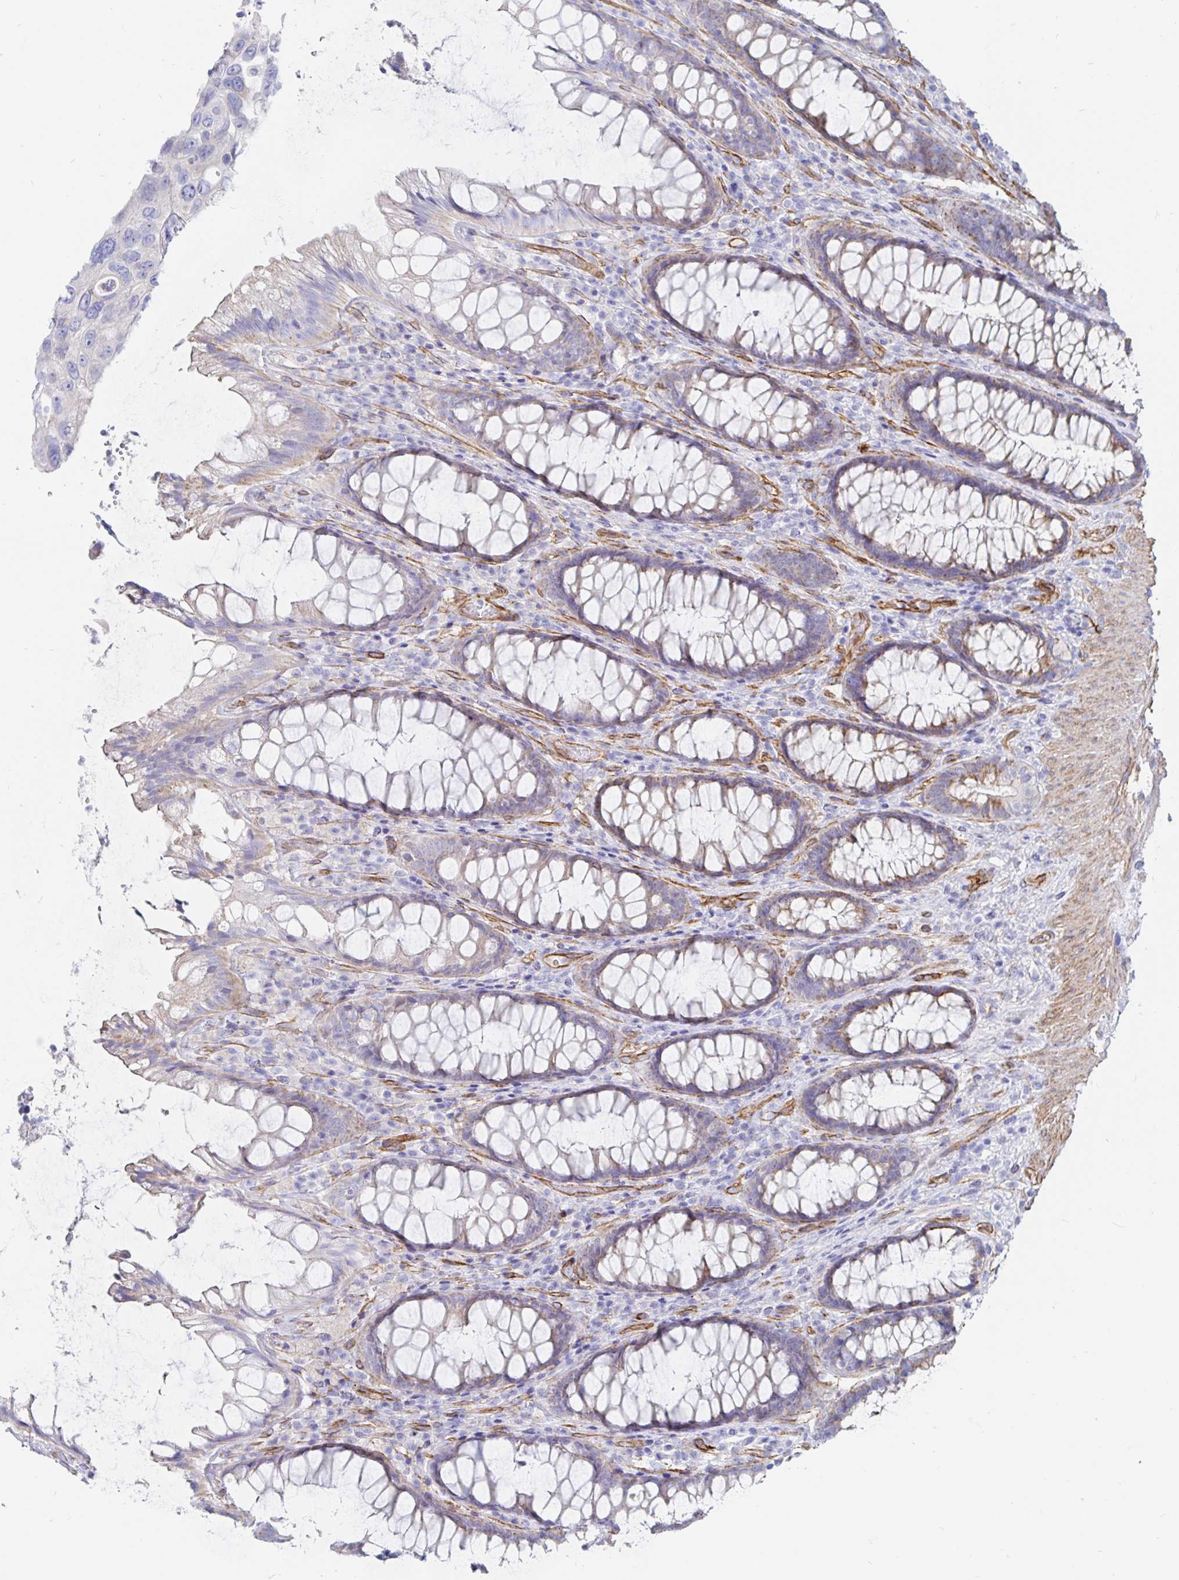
{"staining": {"intensity": "negative", "quantity": "none", "location": "none"}, "tissue": "rectum", "cell_type": "Glandular cells", "image_type": "normal", "snomed": [{"axis": "morphology", "description": "Normal tissue, NOS"}, {"axis": "topography", "description": "Rectum"}], "caption": "Glandular cells show no significant expression in normal rectum. The staining was performed using DAB to visualize the protein expression in brown, while the nuclei were stained in blue with hematoxylin (Magnification: 20x).", "gene": "COX16", "patient": {"sex": "male", "age": 72}}